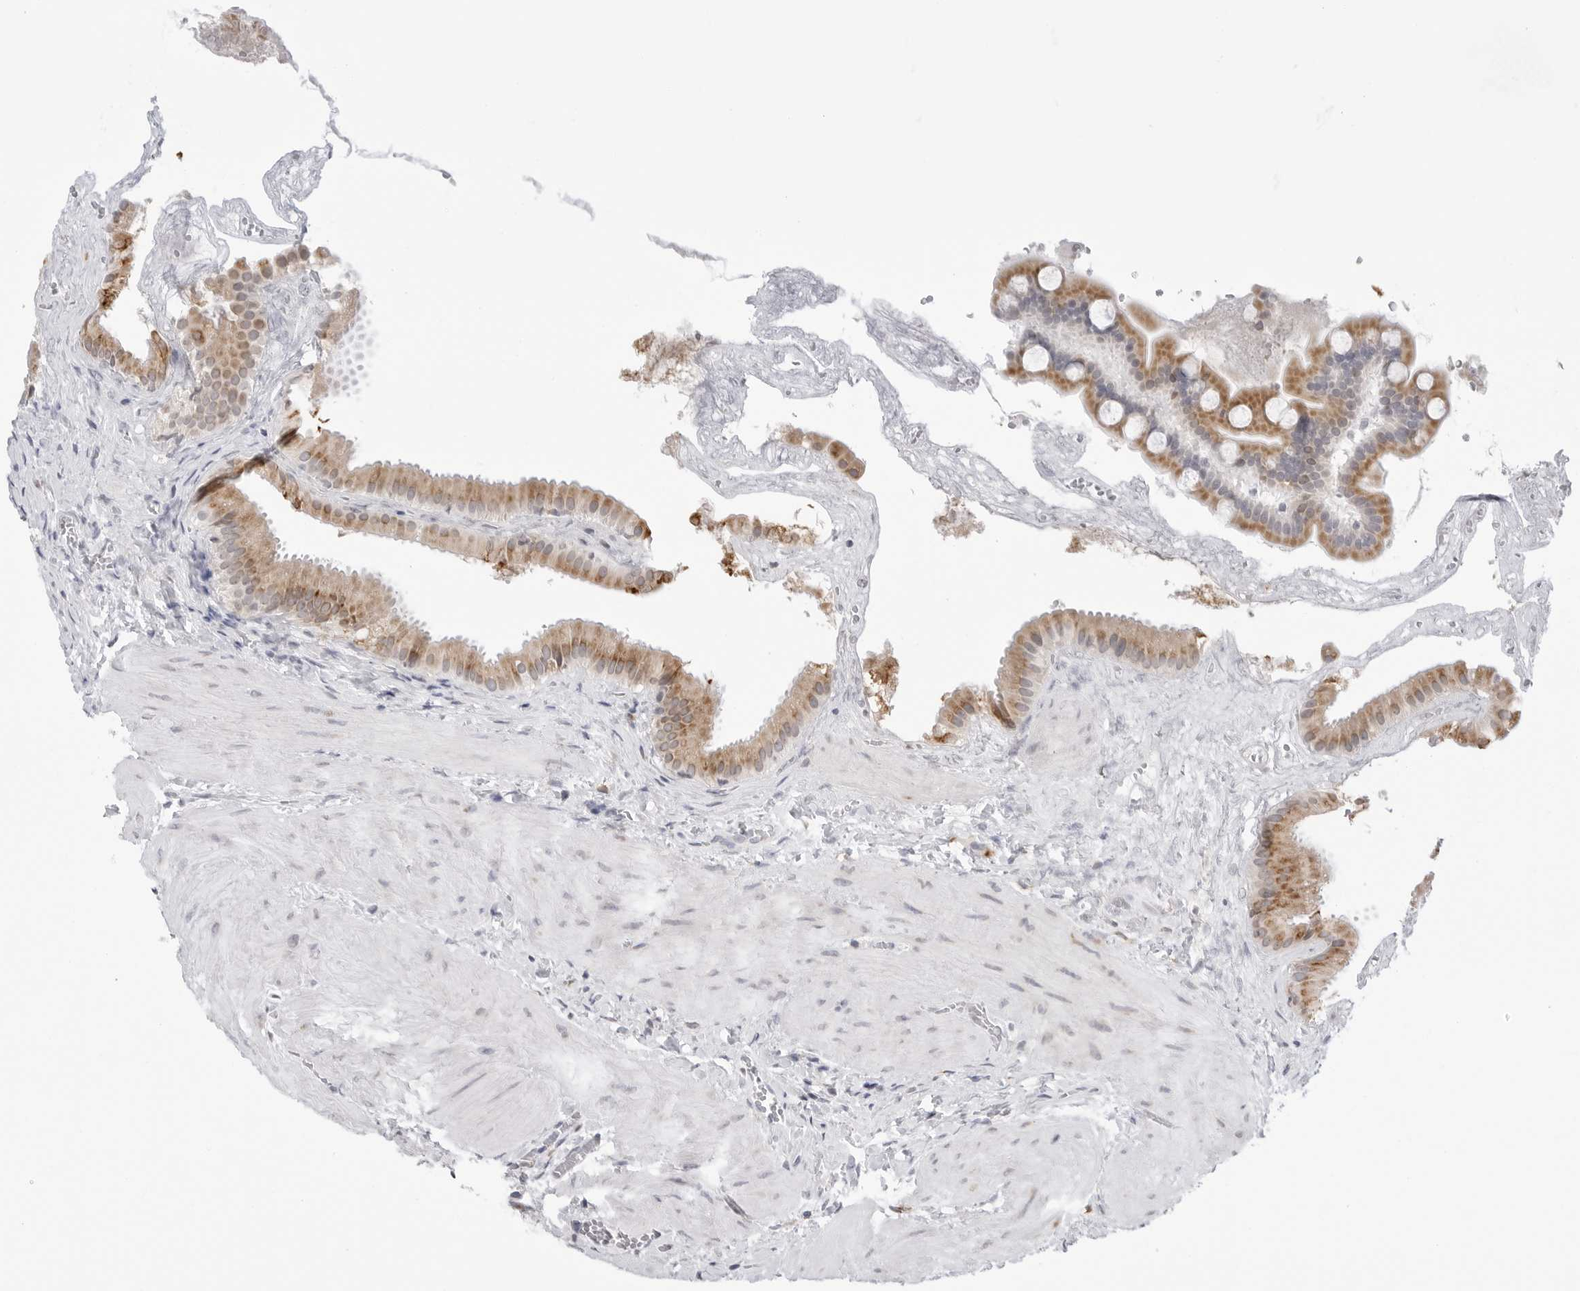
{"staining": {"intensity": "moderate", "quantity": ">75%", "location": "cytoplasmic/membranous"}, "tissue": "gallbladder", "cell_type": "Glandular cells", "image_type": "normal", "snomed": [{"axis": "morphology", "description": "Normal tissue, NOS"}, {"axis": "topography", "description": "Gallbladder"}], "caption": "Glandular cells show moderate cytoplasmic/membranous positivity in approximately >75% of cells in benign gallbladder.", "gene": "RPN1", "patient": {"sex": "male", "age": 55}}